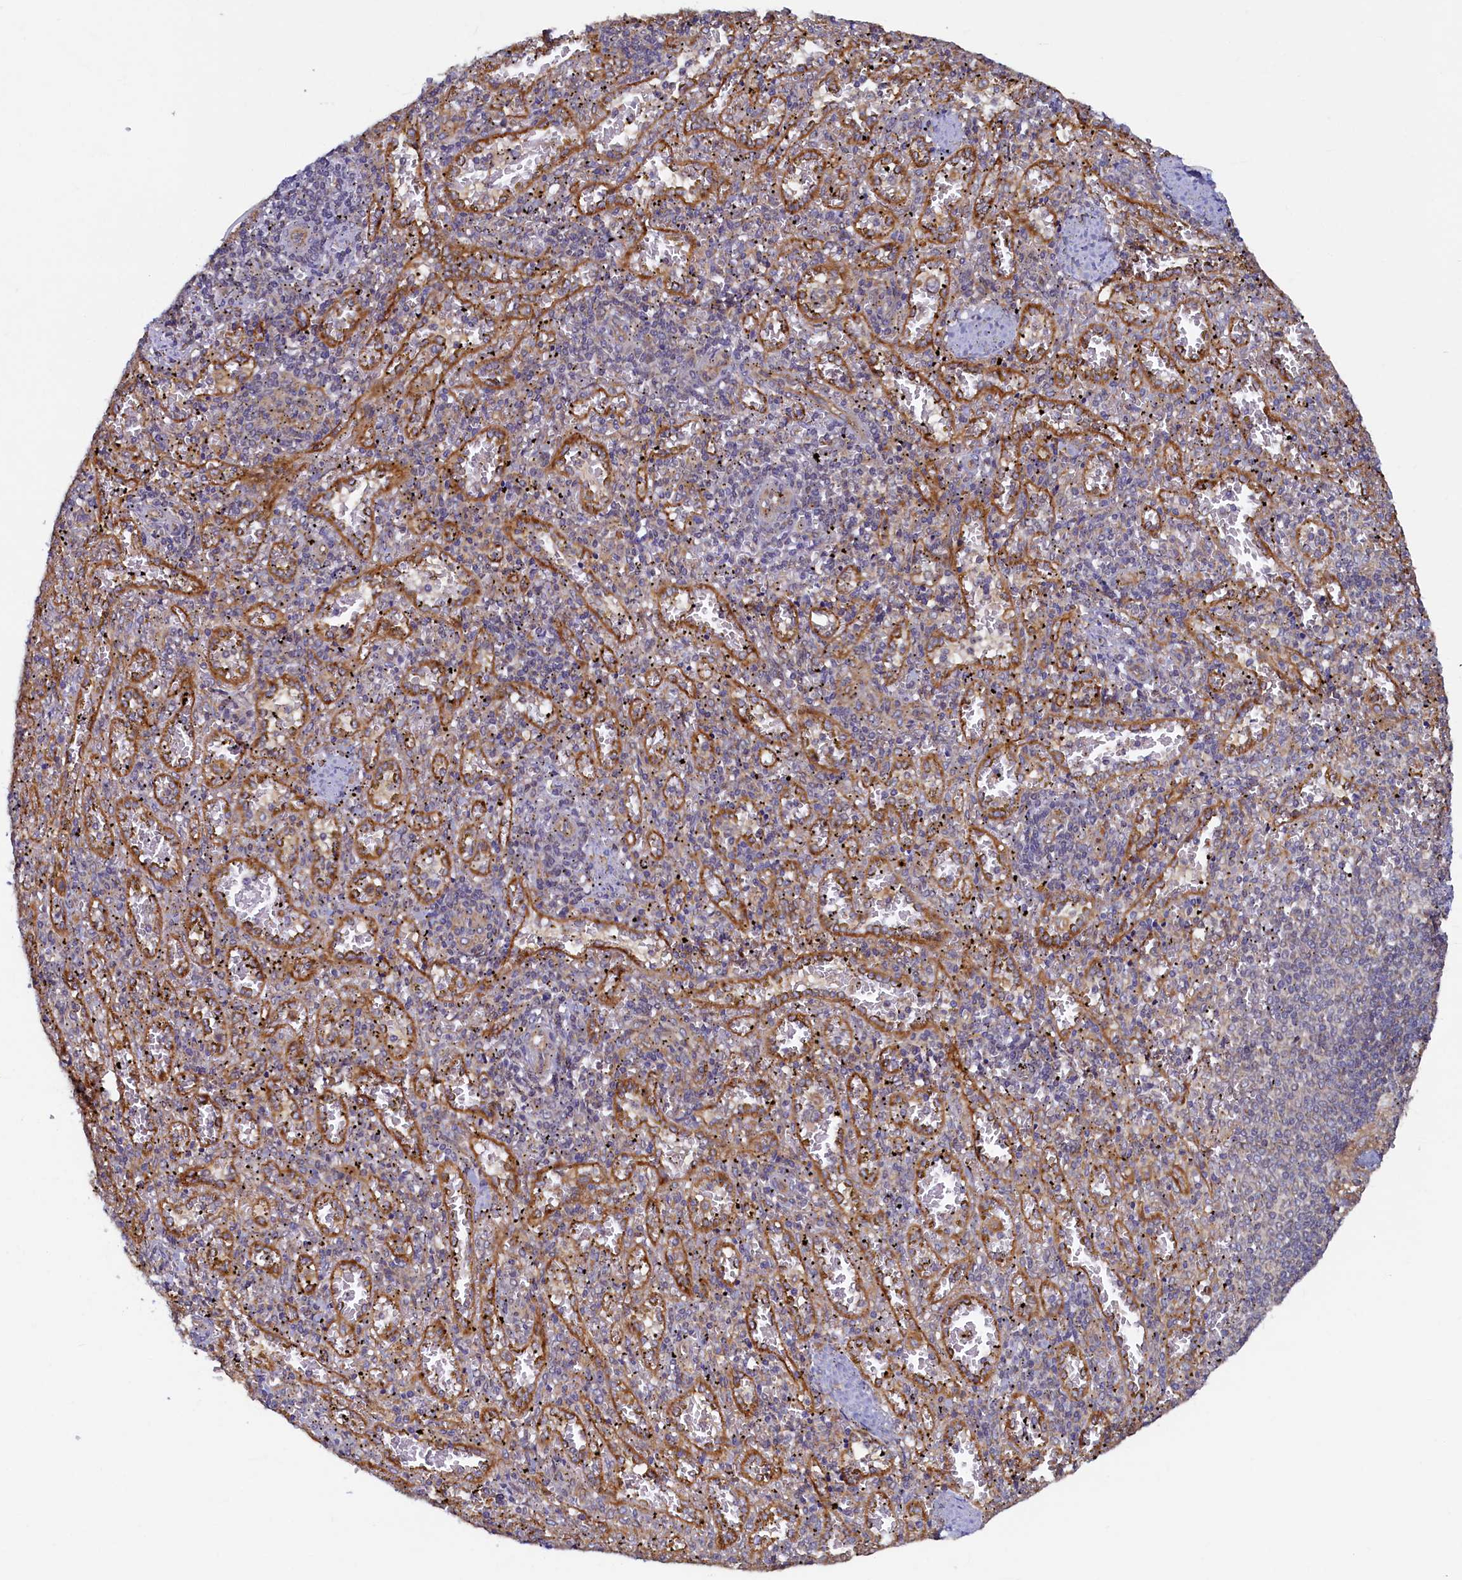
{"staining": {"intensity": "negative", "quantity": "none", "location": "none"}, "tissue": "spleen", "cell_type": "Cells in red pulp", "image_type": "normal", "snomed": [{"axis": "morphology", "description": "Normal tissue, NOS"}, {"axis": "topography", "description": "Spleen"}], "caption": "Cells in red pulp show no significant staining in normal spleen. (DAB (3,3'-diaminobenzidine) IHC with hematoxylin counter stain).", "gene": "STX12", "patient": {"sex": "male", "age": 11}}